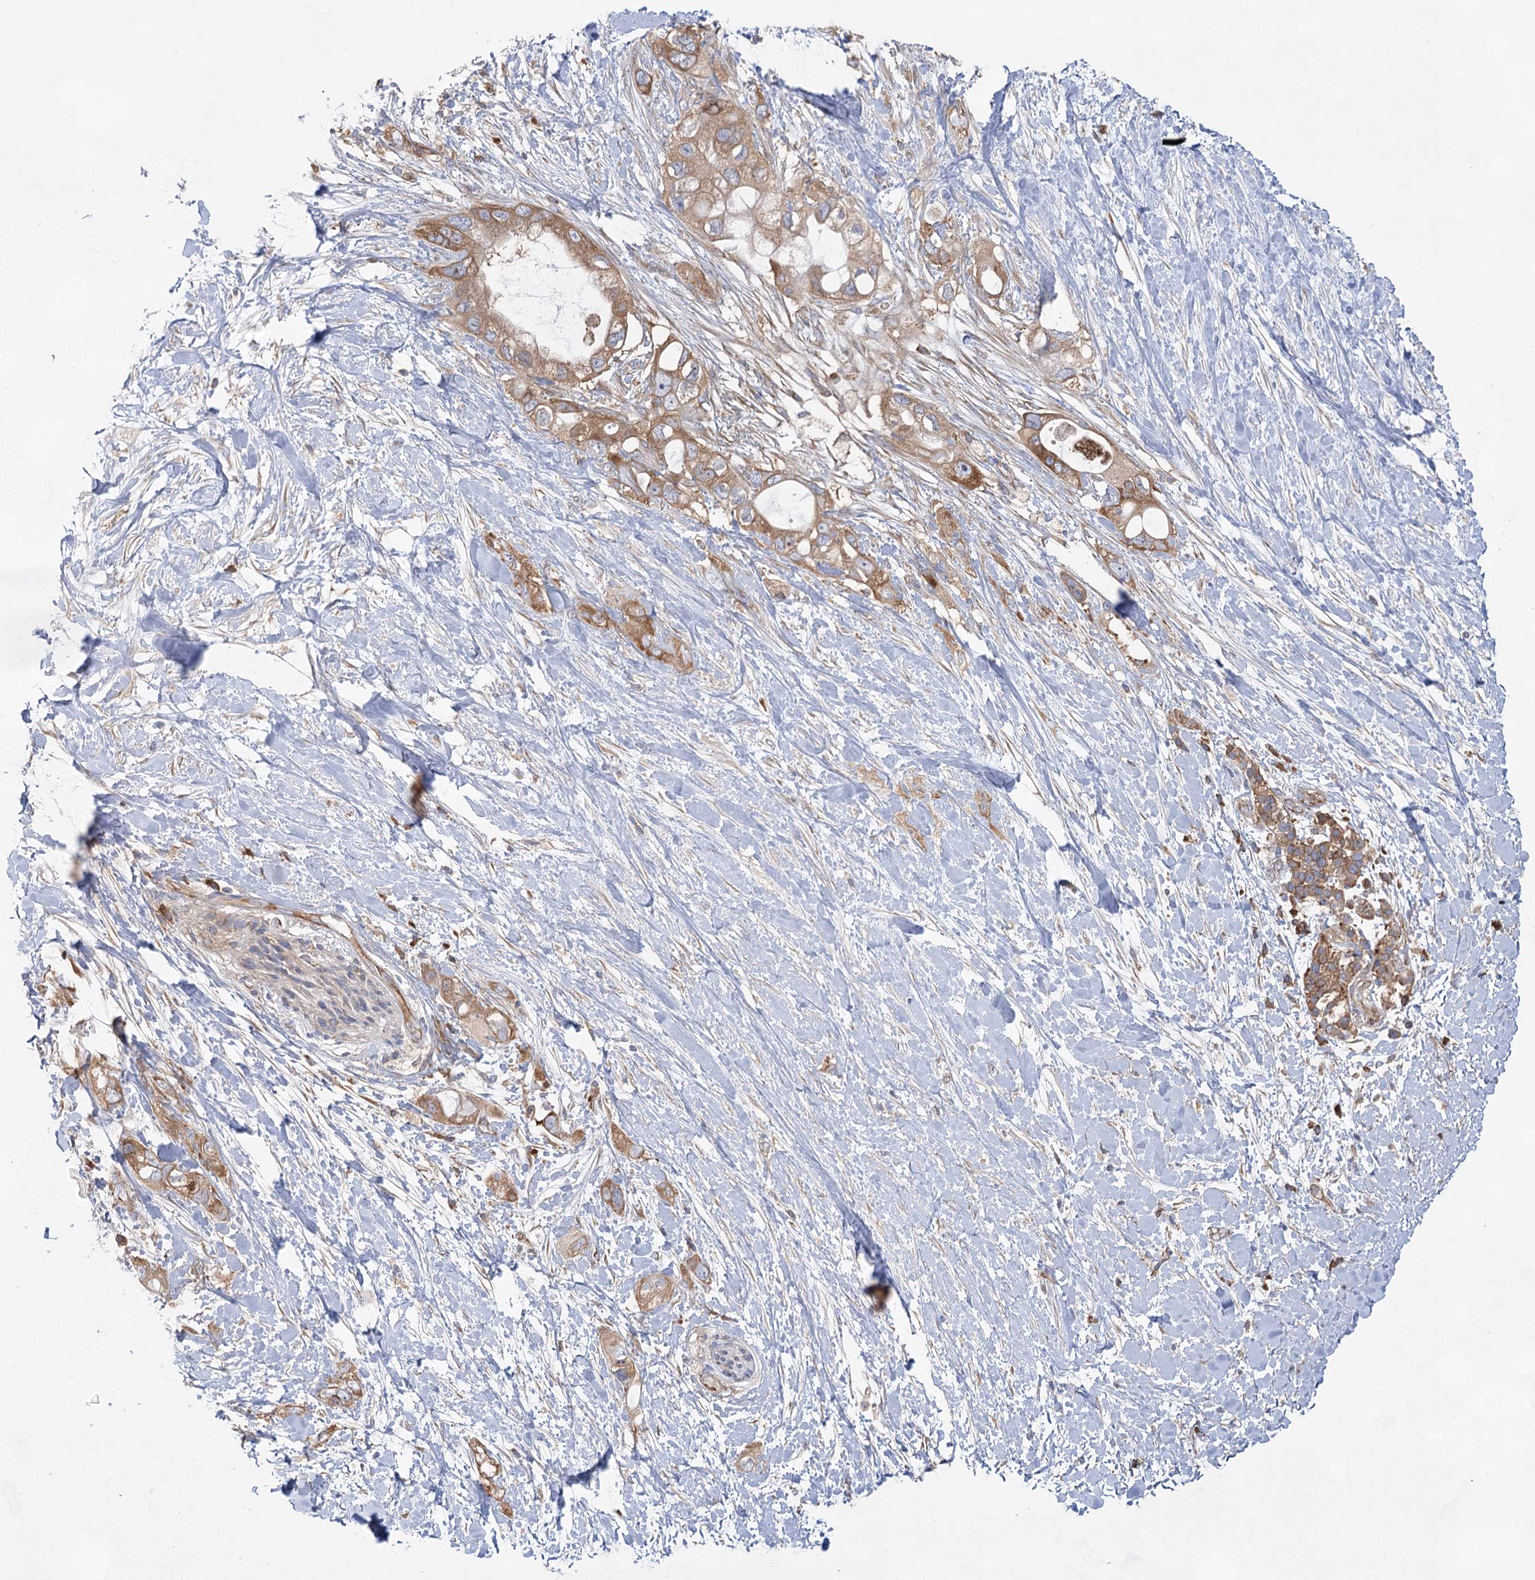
{"staining": {"intensity": "moderate", "quantity": ">75%", "location": "cytoplasmic/membranous"}, "tissue": "pancreatic cancer", "cell_type": "Tumor cells", "image_type": "cancer", "snomed": [{"axis": "morphology", "description": "Adenocarcinoma, NOS"}, {"axis": "topography", "description": "Pancreas"}], "caption": "This is an image of immunohistochemistry staining of pancreatic cancer, which shows moderate positivity in the cytoplasmic/membranous of tumor cells.", "gene": "EIF3A", "patient": {"sex": "female", "age": 56}}